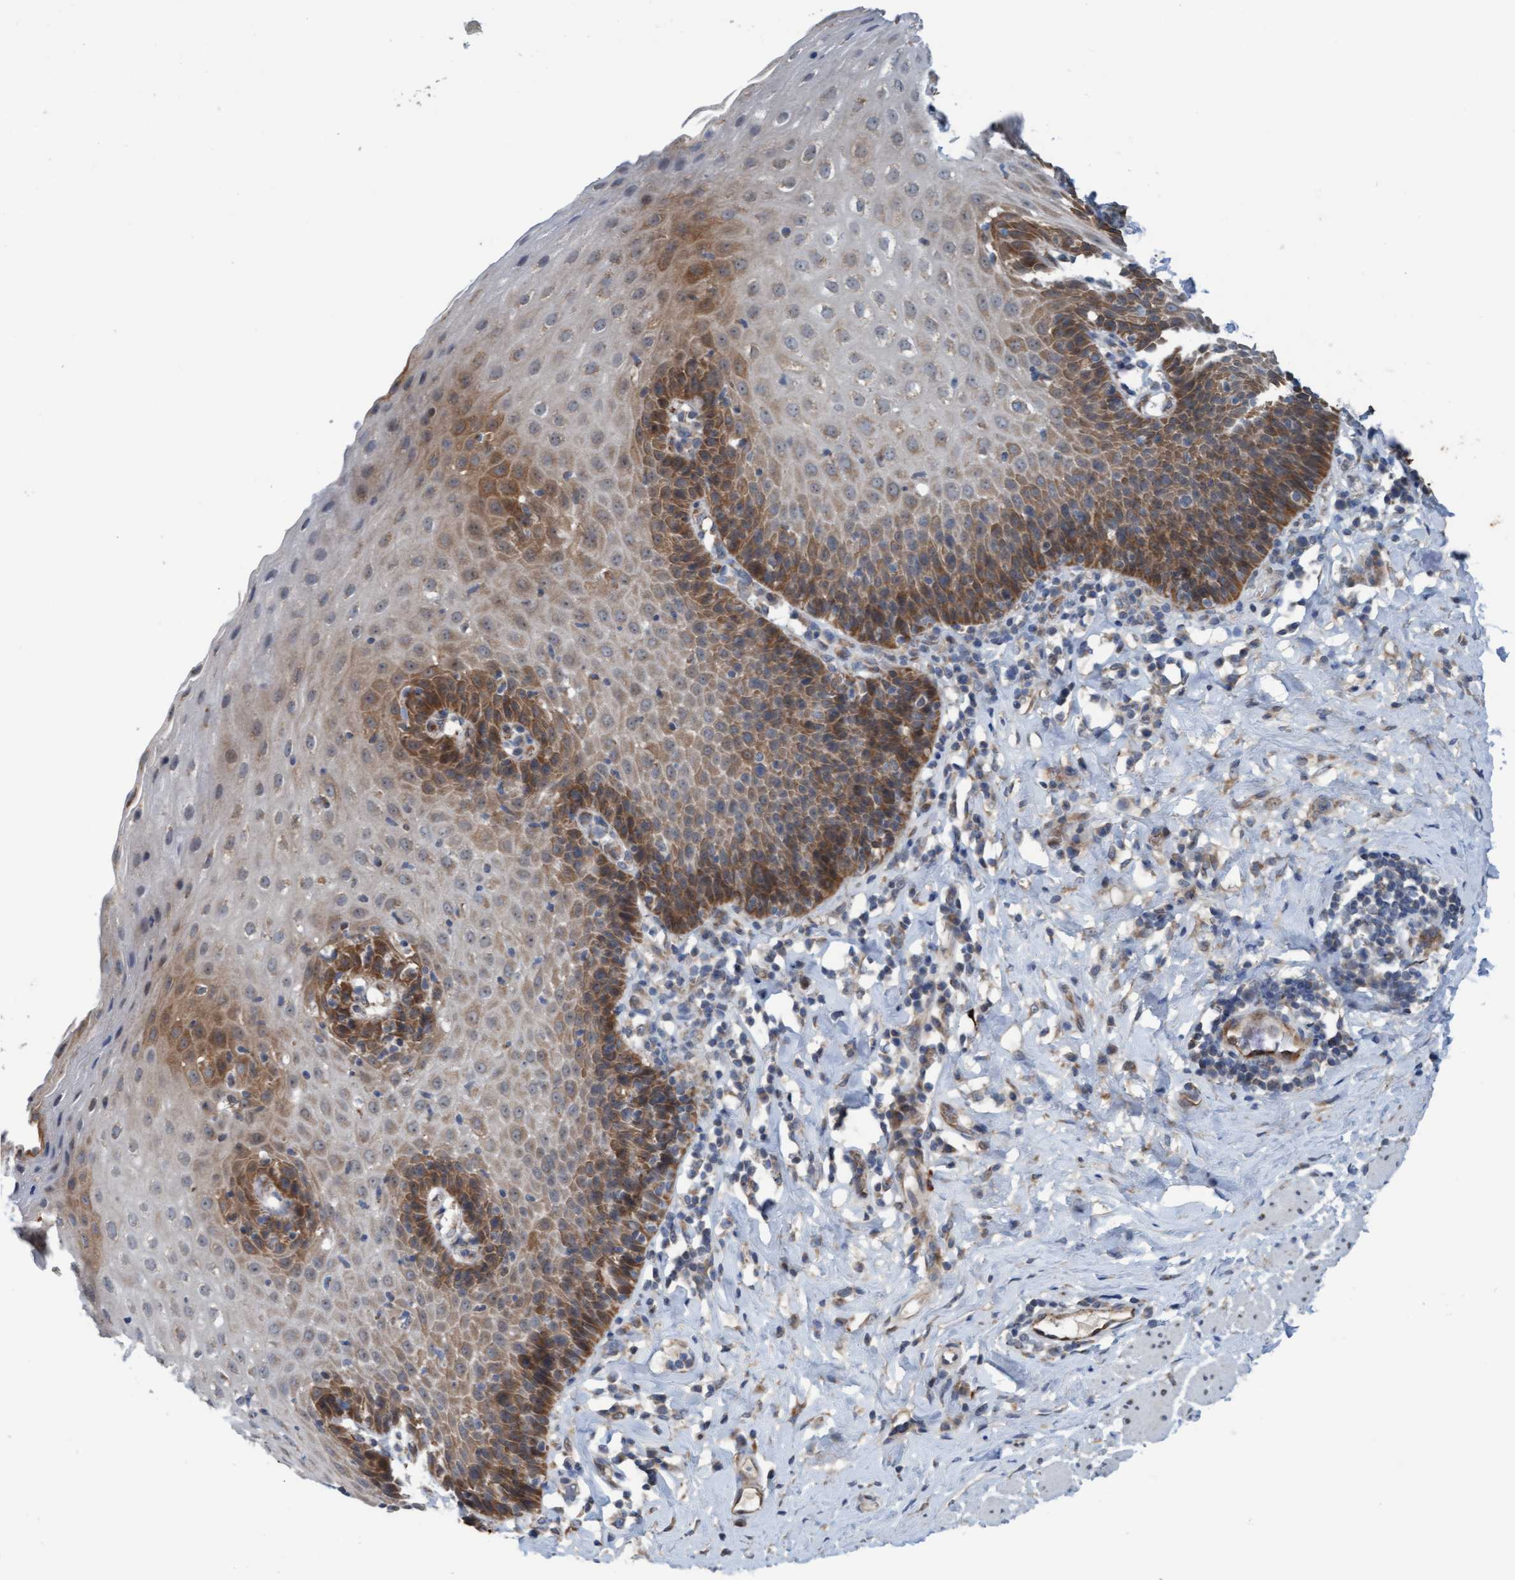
{"staining": {"intensity": "moderate", "quantity": "25%-75%", "location": "cytoplasmic/membranous"}, "tissue": "esophagus", "cell_type": "Squamous epithelial cells", "image_type": "normal", "snomed": [{"axis": "morphology", "description": "Normal tissue, NOS"}, {"axis": "topography", "description": "Esophagus"}], "caption": "An image of human esophagus stained for a protein reveals moderate cytoplasmic/membranous brown staining in squamous epithelial cells. (DAB = brown stain, brightfield microscopy at high magnification).", "gene": "ZNF566", "patient": {"sex": "female", "age": 61}}